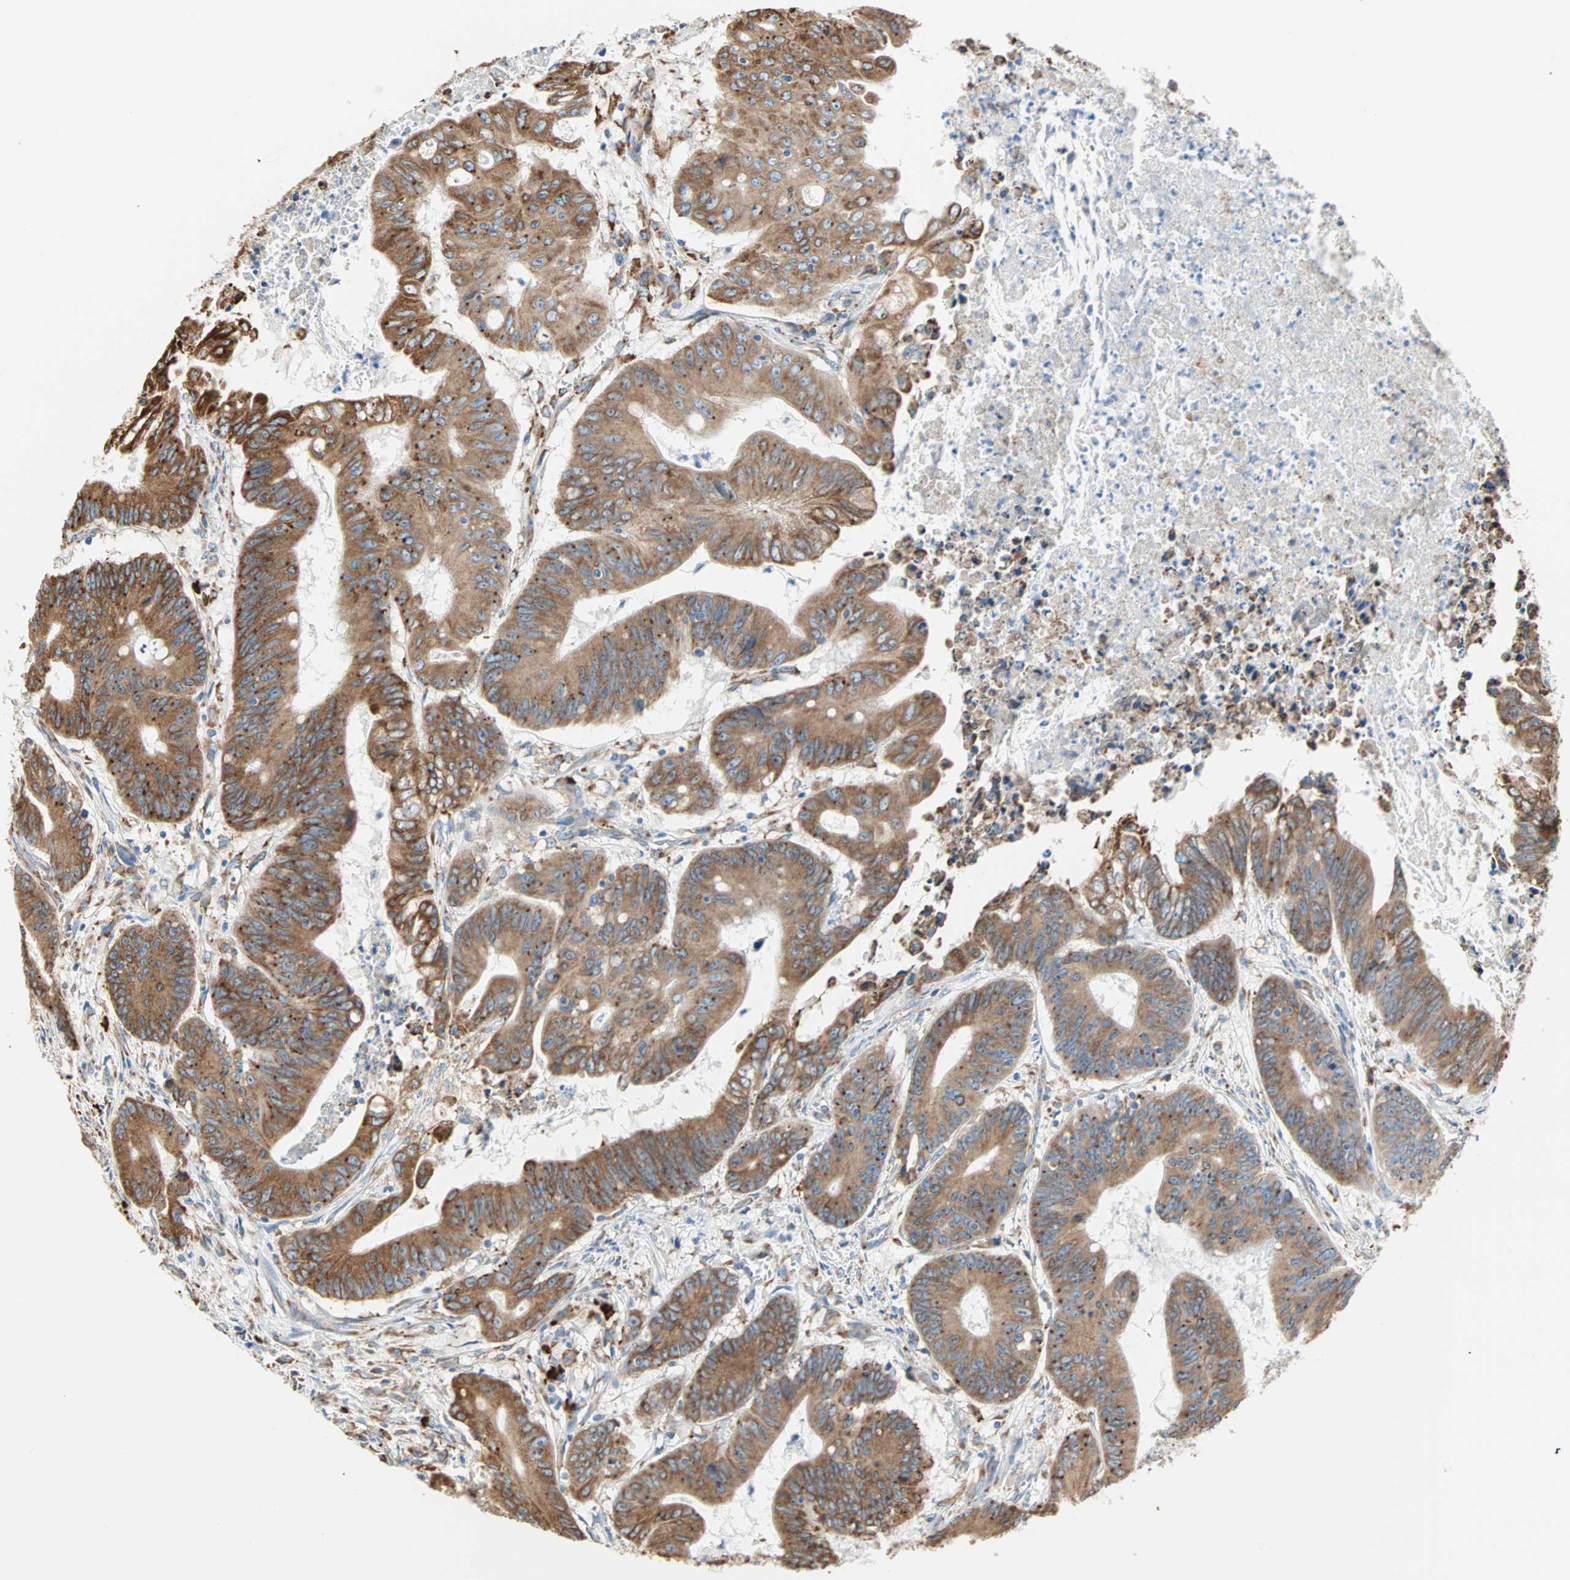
{"staining": {"intensity": "strong", "quantity": ">75%", "location": "cytoplasmic/membranous"}, "tissue": "colorectal cancer", "cell_type": "Tumor cells", "image_type": "cancer", "snomed": [{"axis": "morphology", "description": "Adenocarcinoma, NOS"}, {"axis": "topography", "description": "Colon"}], "caption": "A brown stain shows strong cytoplasmic/membranous staining of a protein in colorectal adenocarcinoma tumor cells.", "gene": "PLCXD1", "patient": {"sex": "male", "age": 45}}